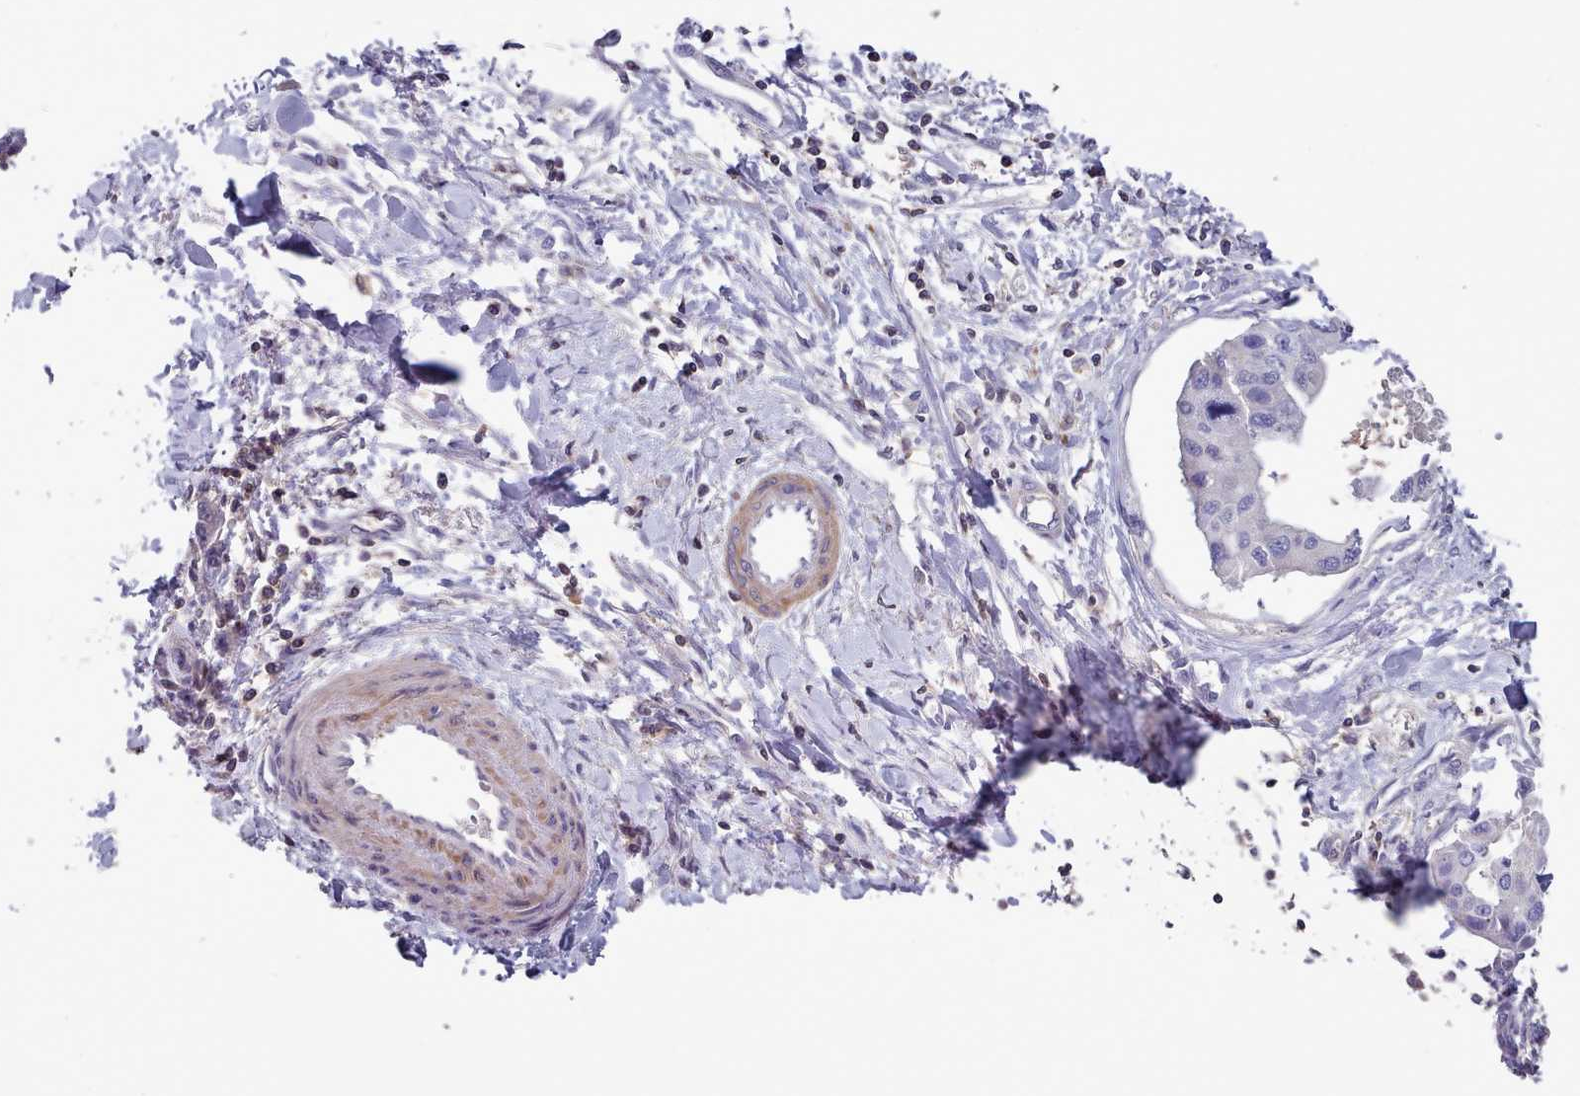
{"staining": {"intensity": "negative", "quantity": "none", "location": "none"}, "tissue": "liver cancer", "cell_type": "Tumor cells", "image_type": "cancer", "snomed": [{"axis": "morphology", "description": "Cholangiocarcinoma"}, {"axis": "topography", "description": "Liver"}], "caption": "This is a image of immunohistochemistry staining of cholangiocarcinoma (liver), which shows no staining in tumor cells.", "gene": "RAC2", "patient": {"sex": "male", "age": 59}}